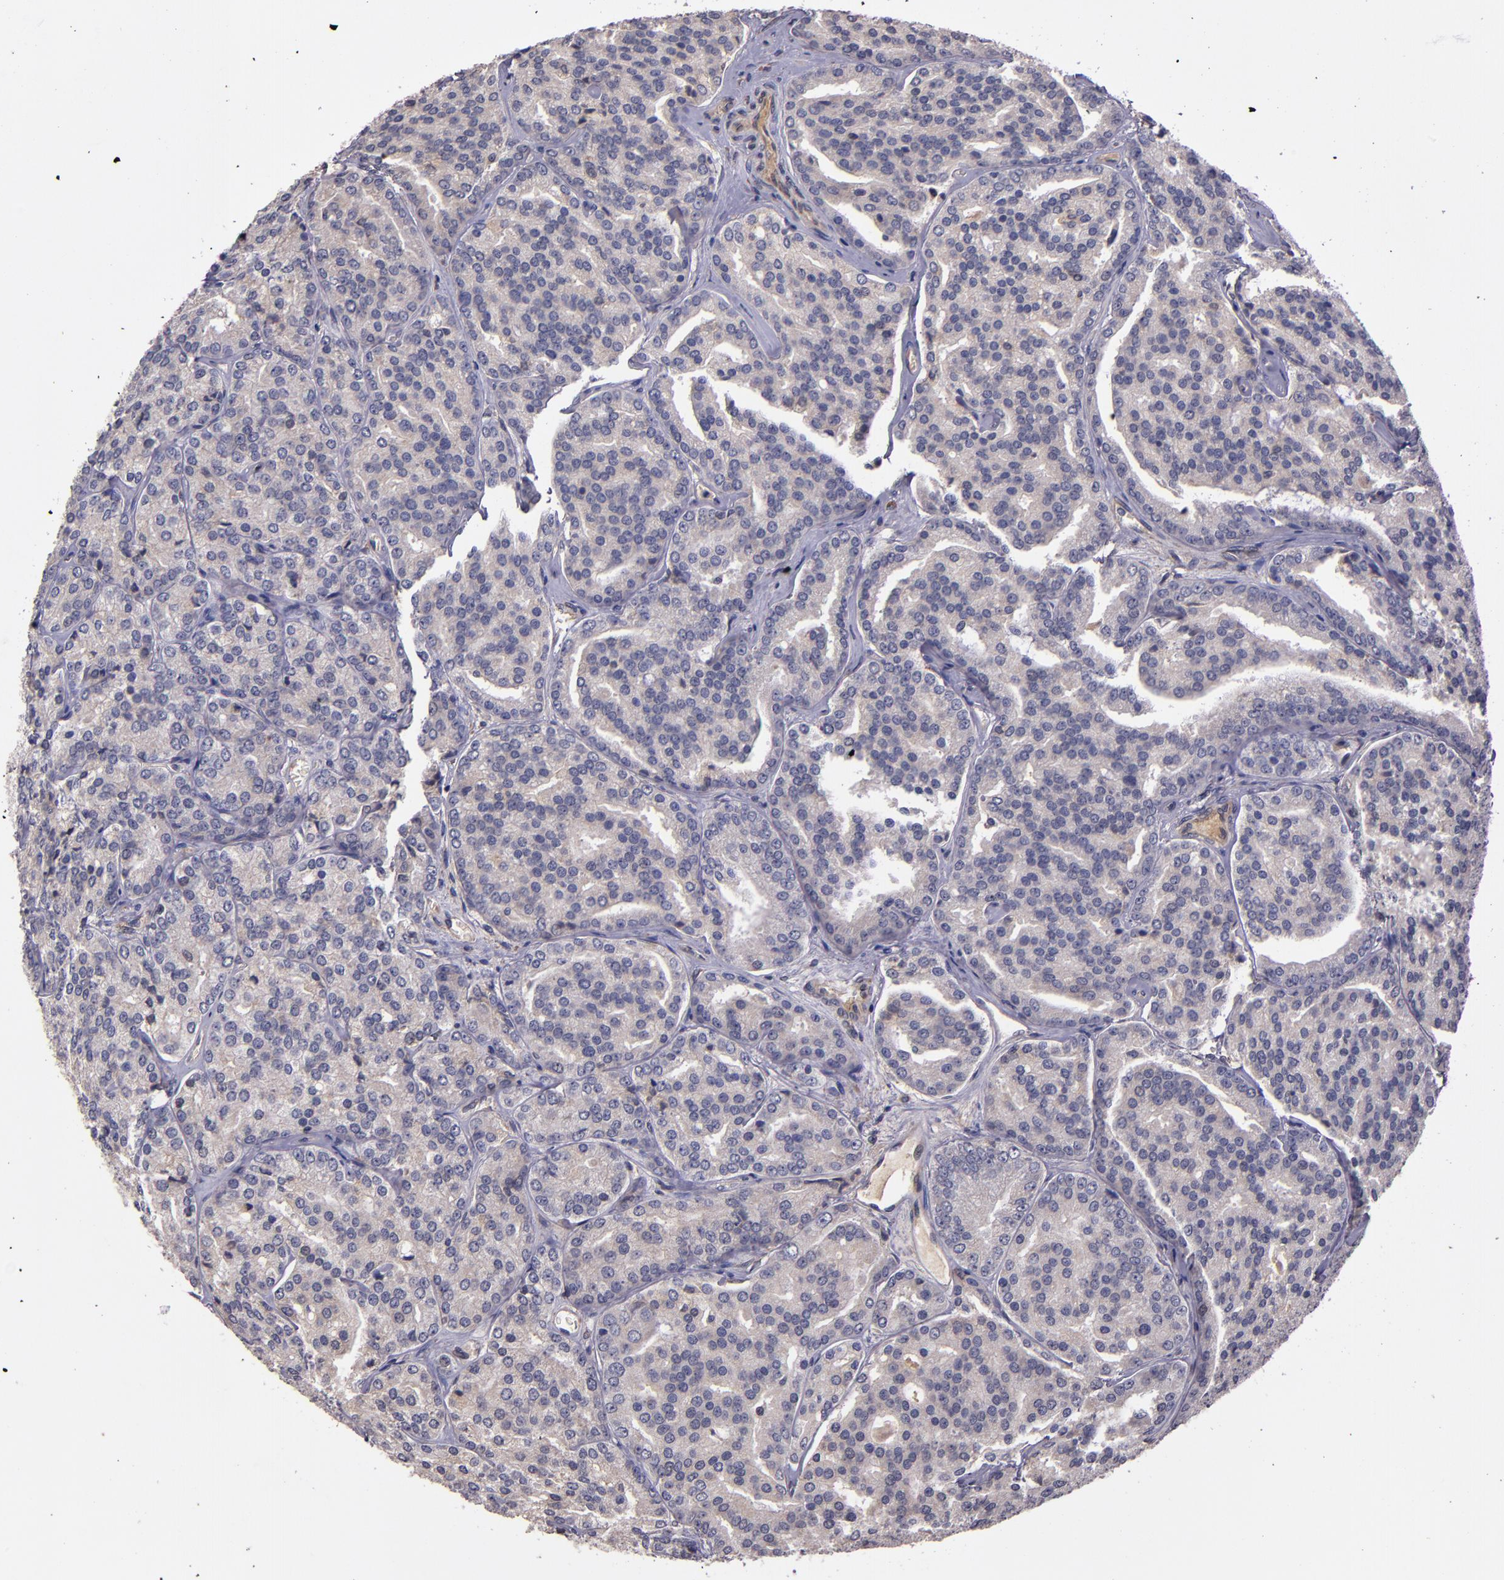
{"staining": {"intensity": "weak", "quantity": ">75%", "location": "cytoplasmic/membranous"}, "tissue": "prostate cancer", "cell_type": "Tumor cells", "image_type": "cancer", "snomed": [{"axis": "morphology", "description": "Adenocarcinoma, High grade"}, {"axis": "topography", "description": "Prostate"}], "caption": "Immunohistochemical staining of prostate cancer demonstrates weak cytoplasmic/membranous protein staining in approximately >75% of tumor cells. The staining is performed using DAB brown chromogen to label protein expression. The nuclei are counter-stained blue using hematoxylin.", "gene": "PRAF2", "patient": {"sex": "male", "age": 64}}